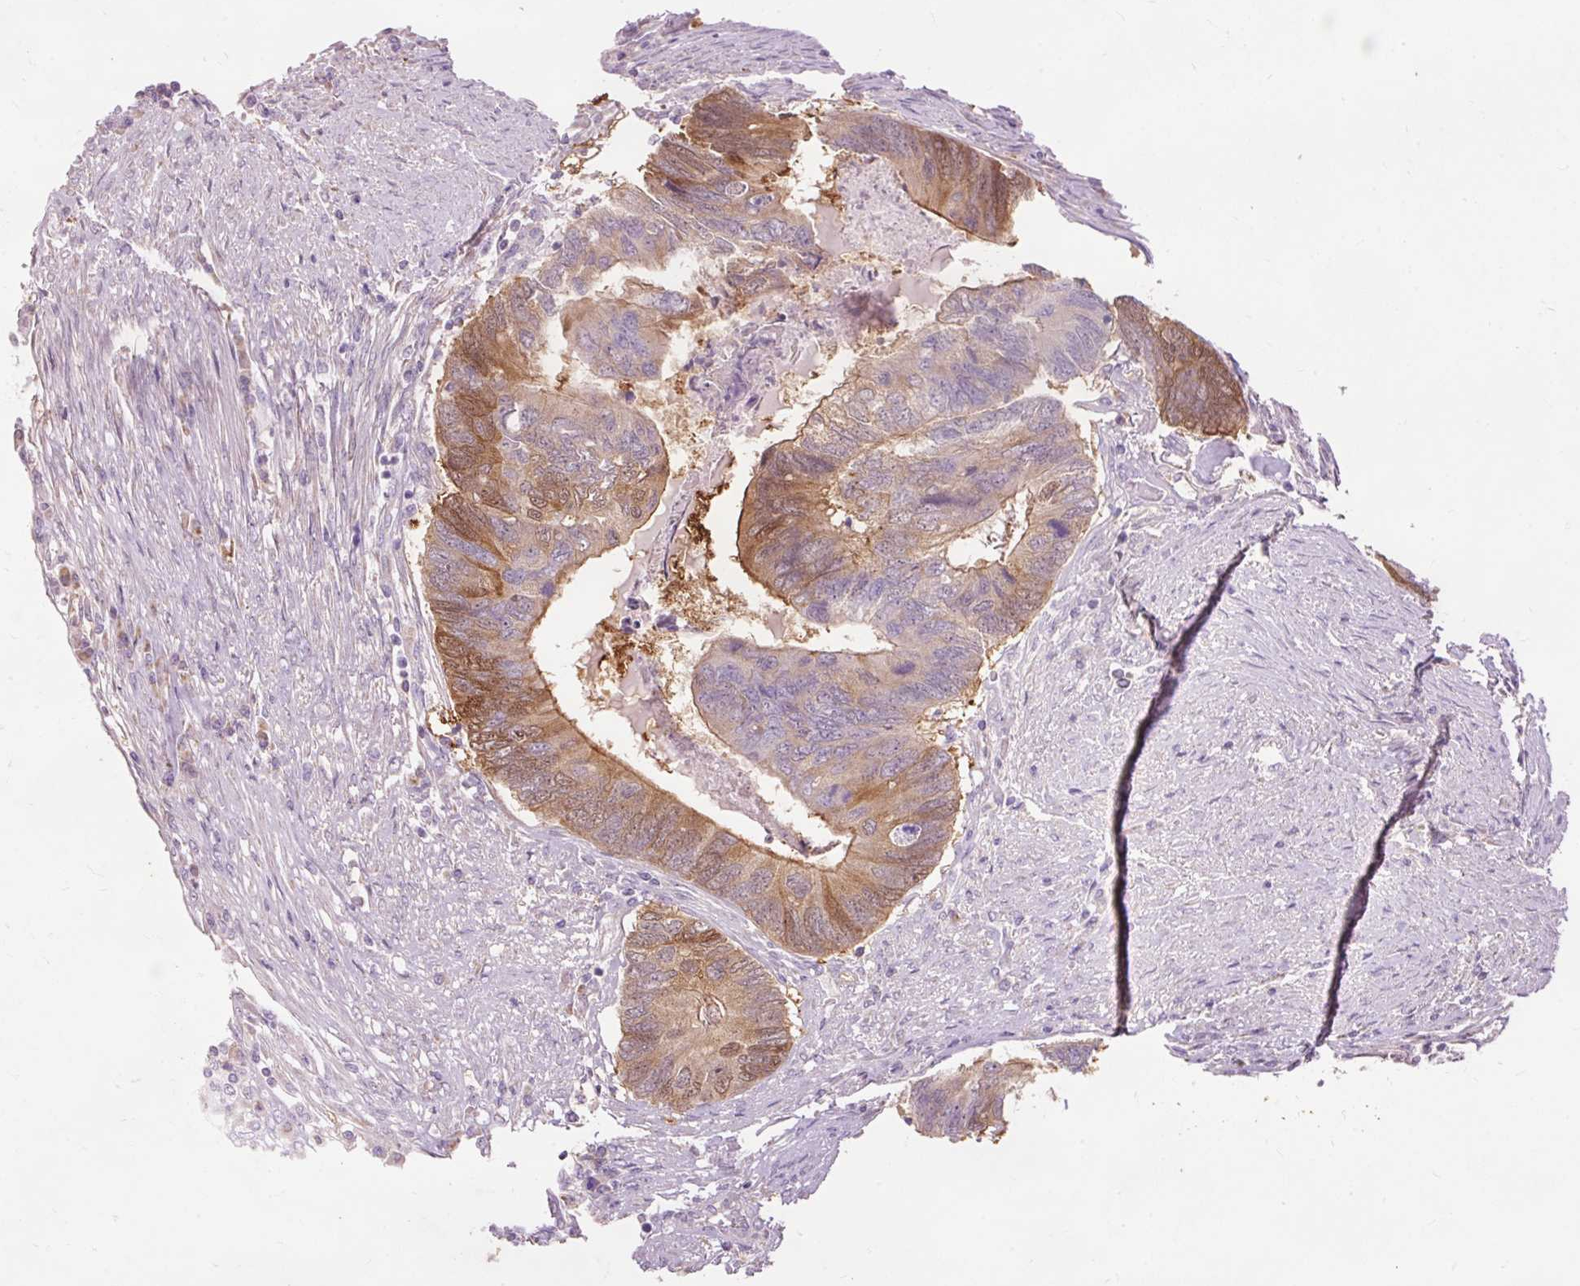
{"staining": {"intensity": "moderate", "quantity": "<25%", "location": "cytoplasmic/membranous,nuclear"}, "tissue": "colorectal cancer", "cell_type": "Tumor cells", "image_type": "cancer", "snomed": [{"axis": "morphology", "description": "Adenocarcinoma, NOS"}, {"axis": "topography", "description": "Colon"}], "caption": "A micrograph showing moderate cytoplasmic/membranous and nuclear expression in approximately <25% of tumor cells in adenocarcinoma (colorectal), as visualized by brown immunohistochemical staining.", "gene": "PRDX5", "patient": {"sex": "female", "age": 67}}